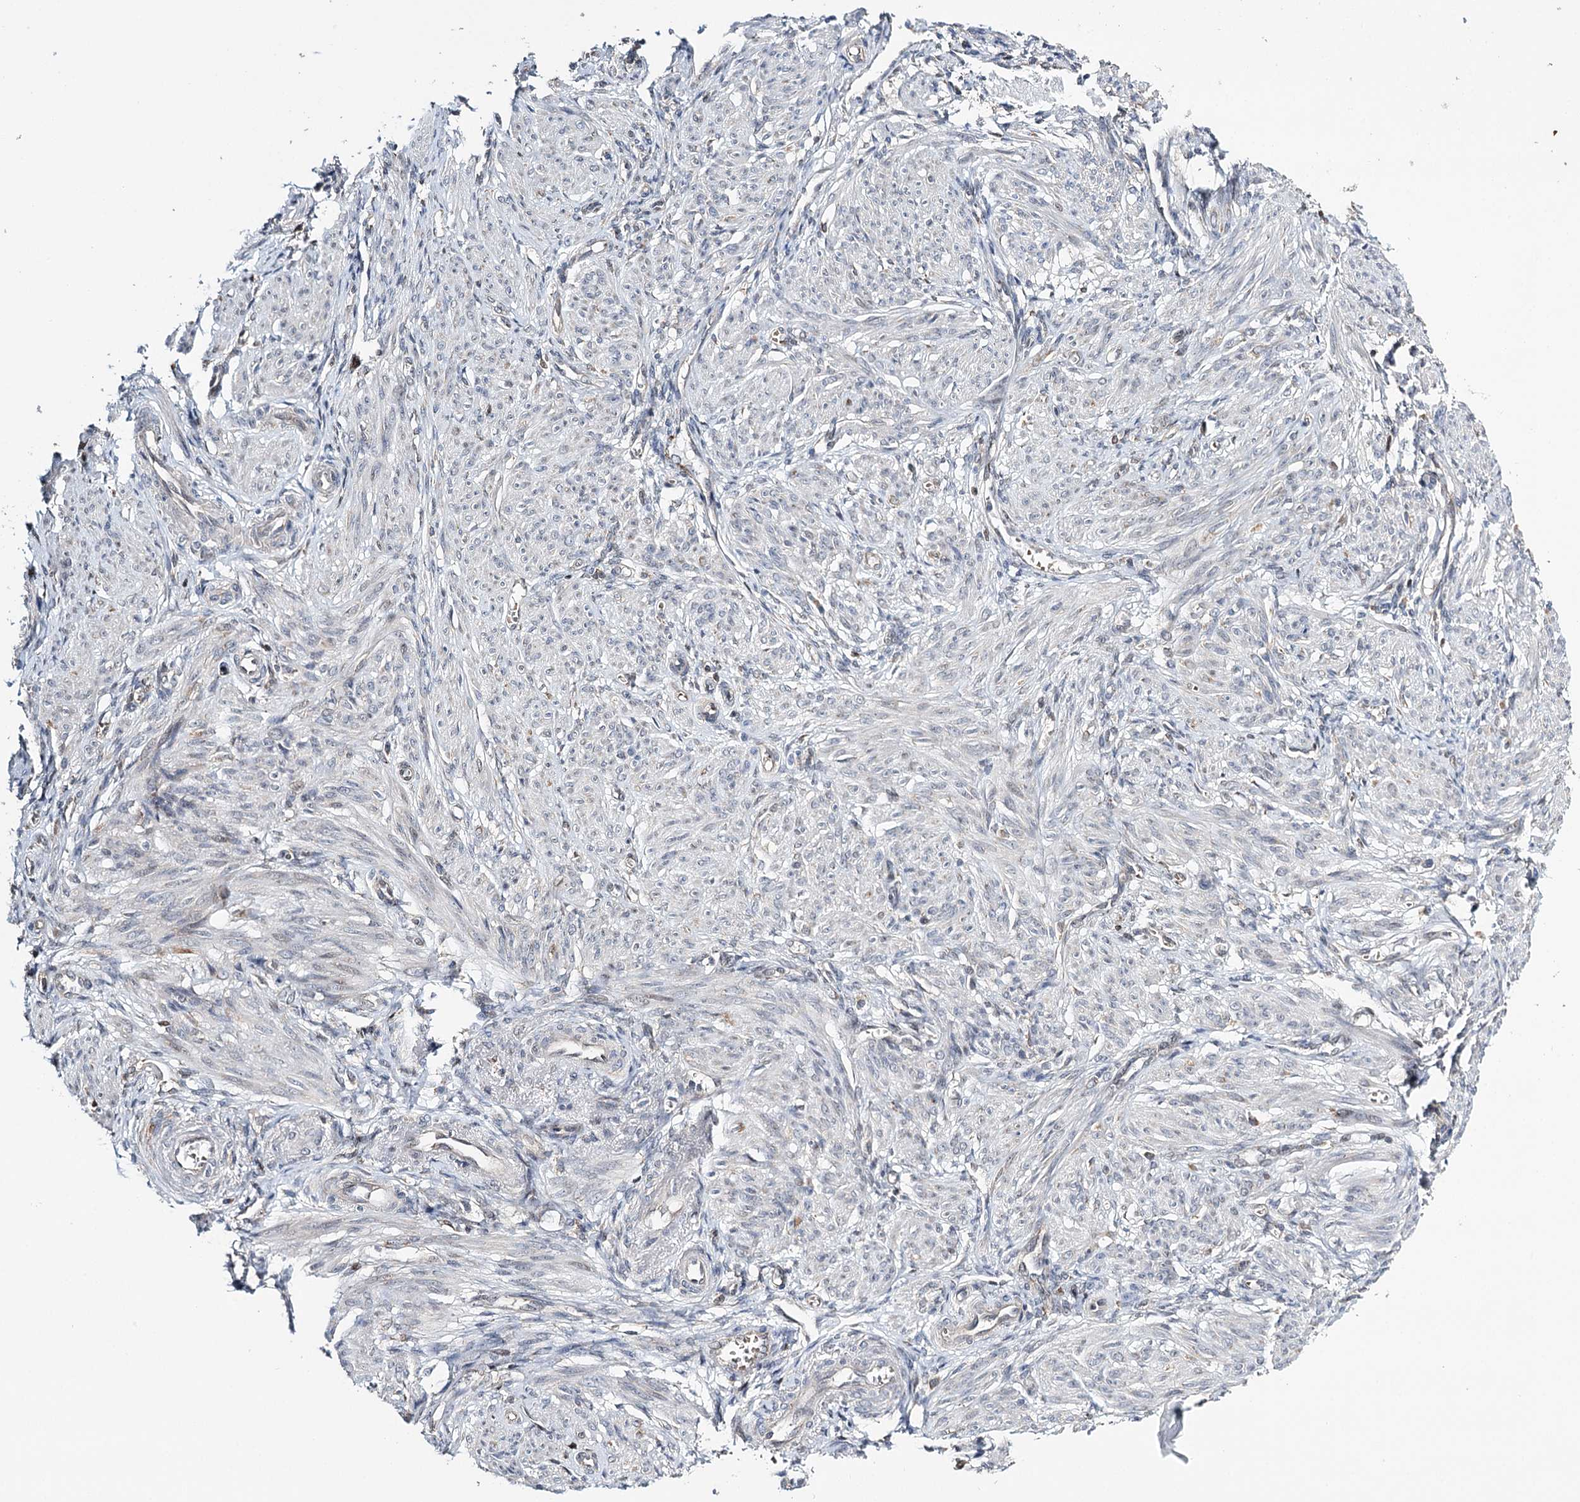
{"staining": {"intensity": "weak", "quantity": "25%-75%", "location": "cytoplasmic/membranous"}, "tissue": "smooth muscle", "cell_type": "Smooth muscle cells", "image_type": "normal", "snomed": [{"axis": "morphology", "description": "Normal tissue, NOS"}, {"axis": "topography", "description": "Smooth muscle"}], "caption": "IHC staining of unremarkable smooth muscle, which reveals low levels of weak cytoplasmic/membranous staining in approximately 25%-75% of smooth muscle cells indicating weak cytoplasmic/membranous protein expression. The staining was performed using DAB (3,3'-diaminobenzidine) (brown) for protein detection and nuclei were counterstained in hematoxylin (blue).", "gene": "CFAP46", "patient": {"sex": "female", "age": 39}}